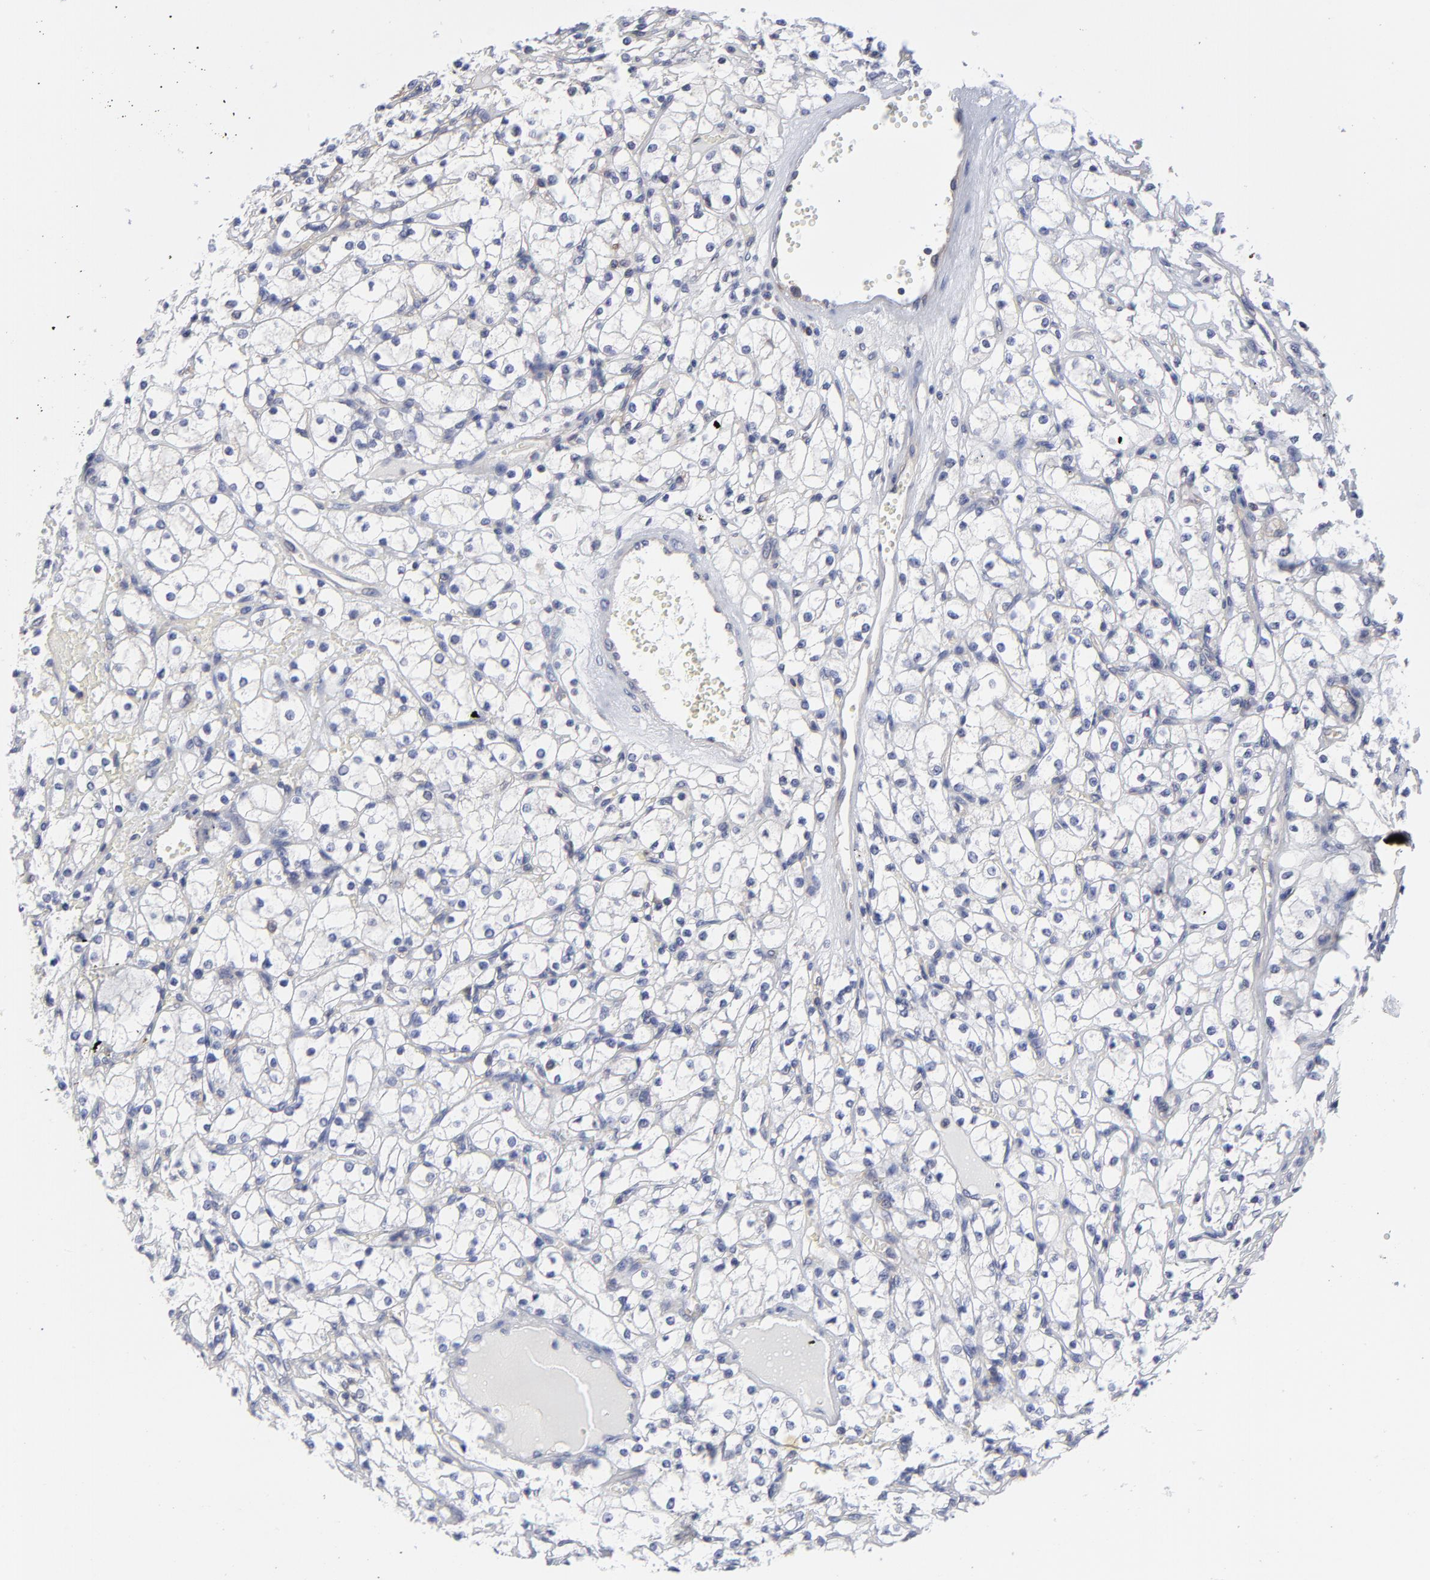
{"staining": {"intensity": "negative", "quantity": "none", "location": "none"}, "tissue": "renal cancer", "cell_type": "Tumor cells", "image_type": "cancer", "snomed": [{"axis": "morphology", "description": "Adenocarcinoma, NOS"}, {"axis": "topography", "description": "Kidney"}], "caption": "This is an IHC photomicrograph of renal cancer. There is no expression in tumor cells.", "gene": "NFKBIA", "patient": {"sex": "male", "age": 61}}